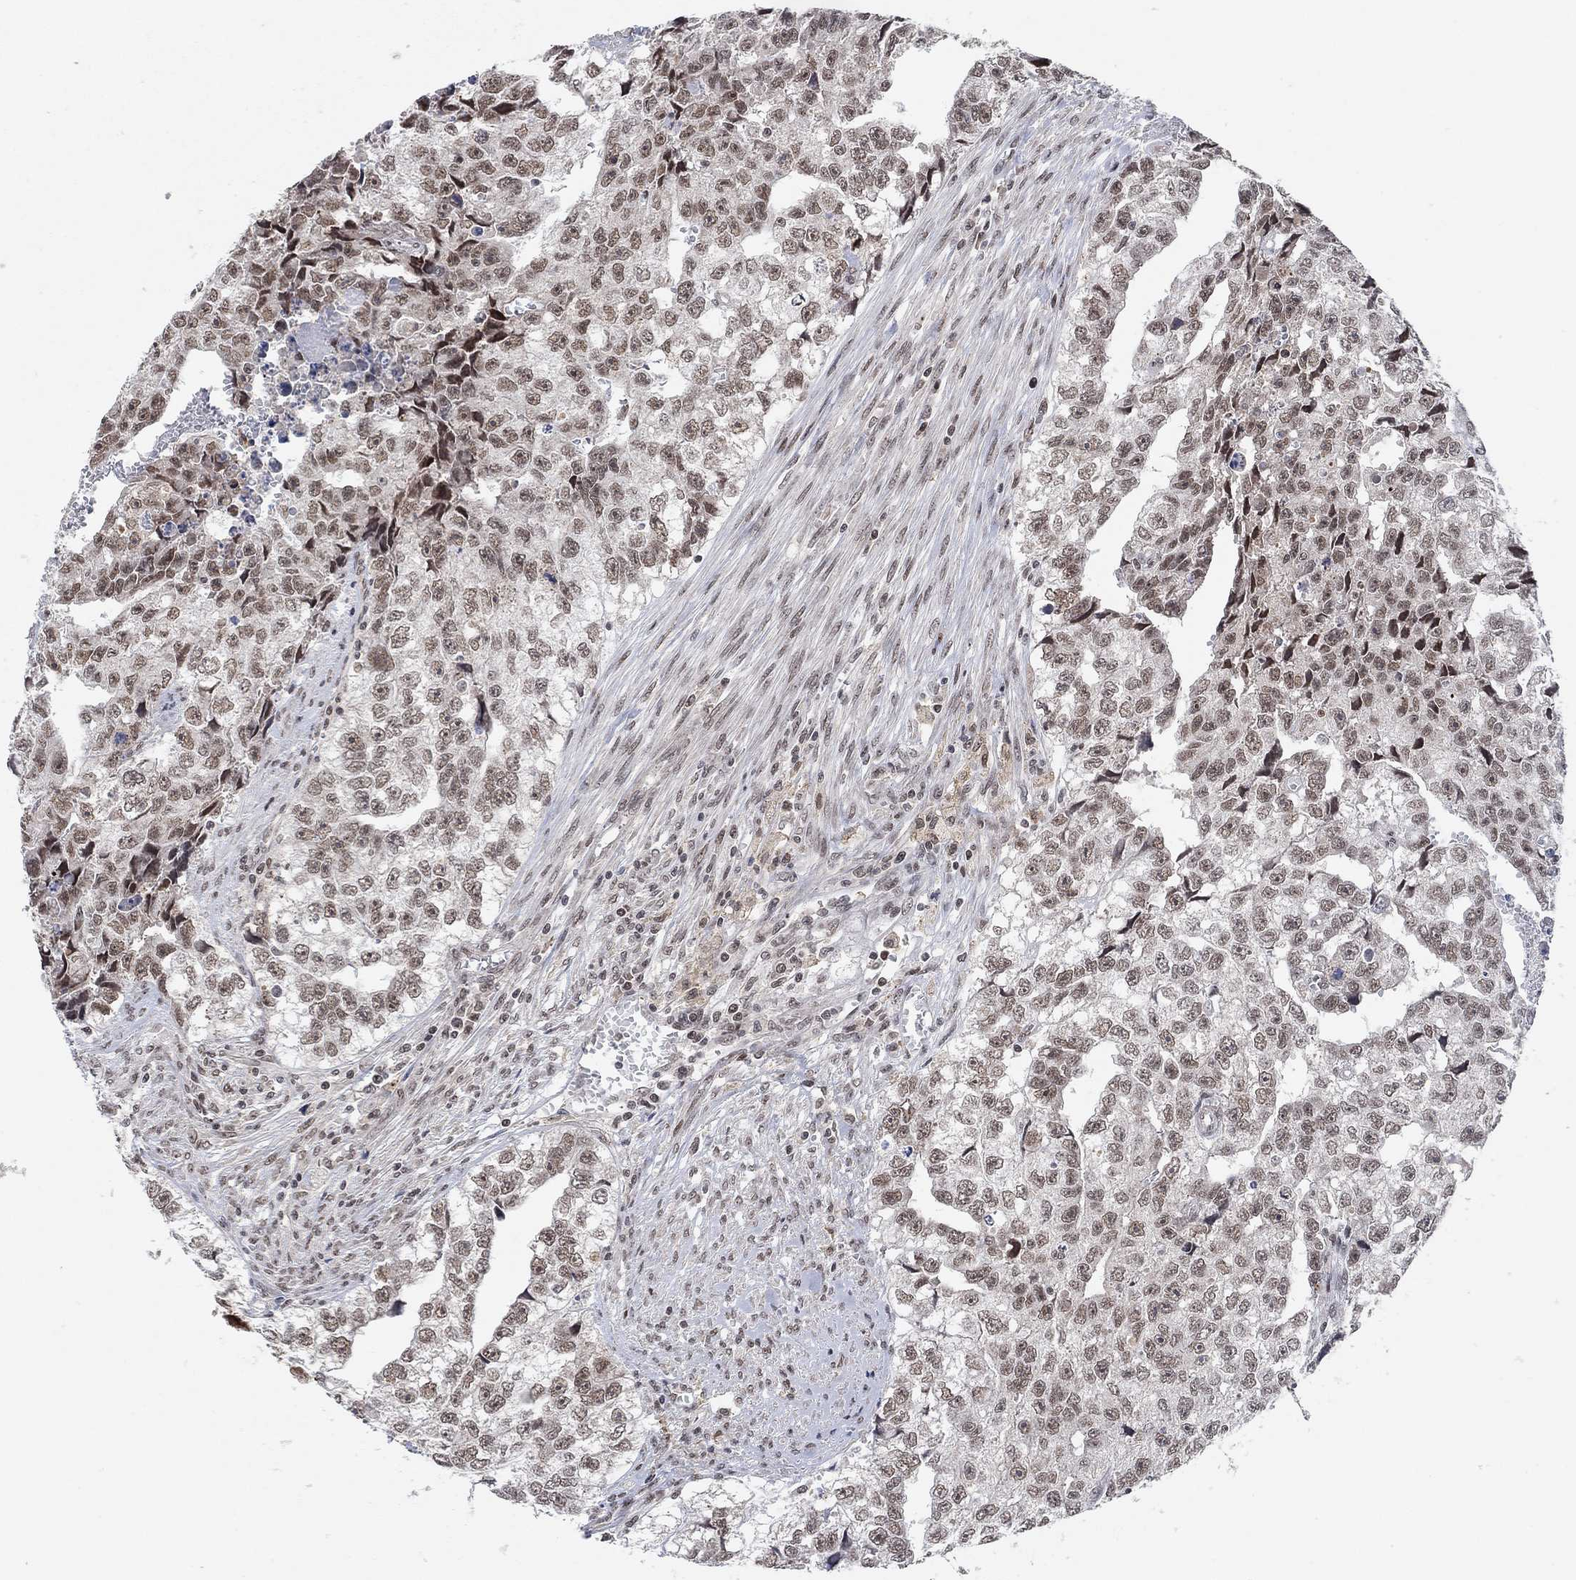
{"staining": {"intensity": "weak", "quantity": "25%-75%", "location": "nuclear"}, "tissue": "testis cancer", "cell_type": "Tumor cells", "image_type": "cancer", "snomed": [{"axis": "morphology", "description": "Carcinoma, Embryonal, NOS"}, {"axis": "morphology", "description": "Teratoma, malignant, NOS"}, {"axis": "topography", "description": "Testis"}], "caption": "Embryonal carcinoma (testis) was stained to show a protein in brown. There is low levels of weak nuclear expression in about 25%-75% of tumor cells.", "gene": "THAP8", "patient": {"sex": "male", "age": 44}}